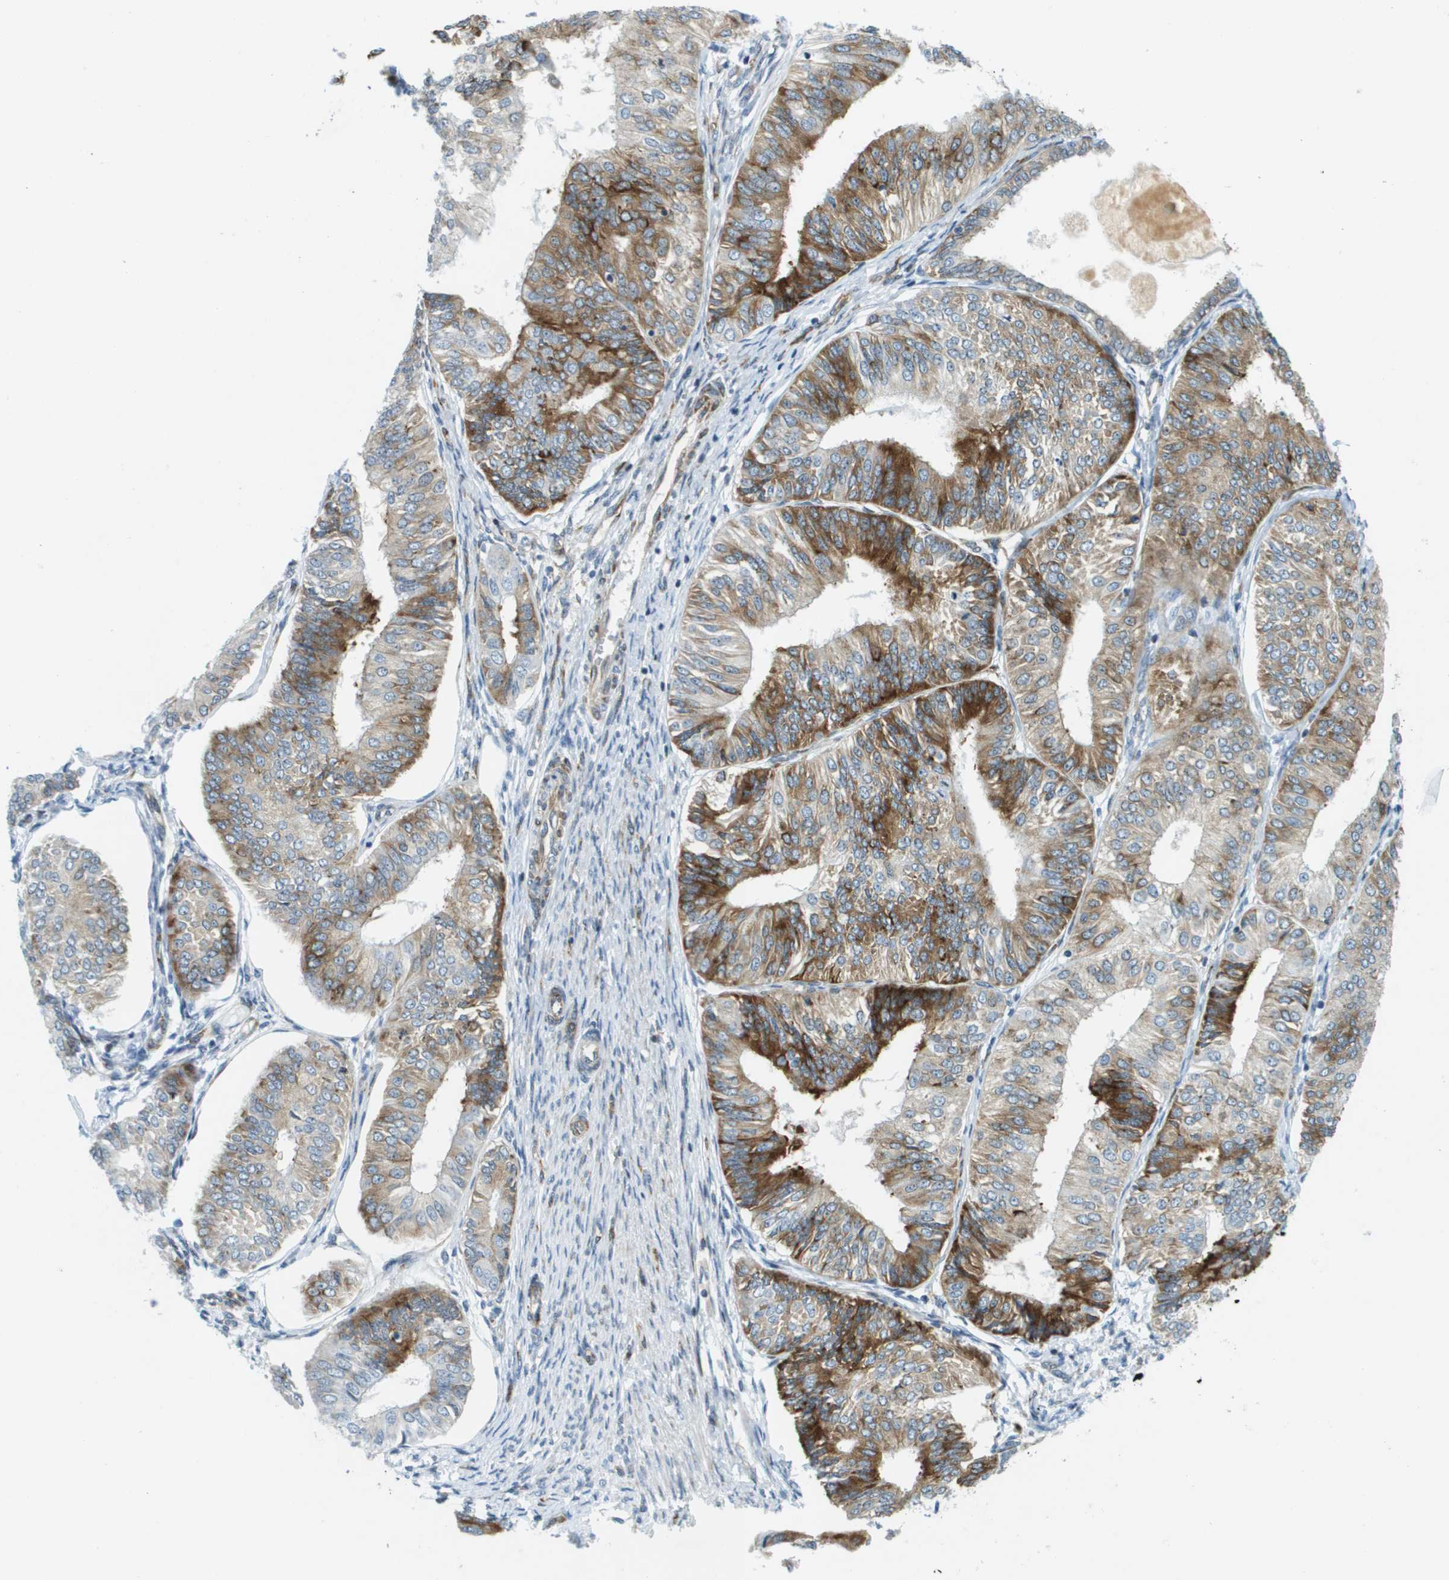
{"staining": {"intensity": "moderate", "quantity": ">75%", "location": "cytoplasmic/membranous"}, "tissue": "endometrial cancer", "cell_type": "Tumor cells", "image_type": "cancer", "snomed": [{"axis": "morphology", "description": "Adenocarcinoma, NOS"}, {"axis": "topography", "description": "Endometrium"}], "caption": "Adenocarcinoma (endometrial) tissue shows moderate cytoplasmic/membranous staining in approximately >75% of tumor cells, visualized by immunohistochemistry. The staining was performed using DAB (3,3'-diaminobenzidine), with brown indicating positive protein expression. Nuclei are stained blue with hematoxylin.", "gene": "UVRAG", "patient": {"sex": "female", "age": 58}}